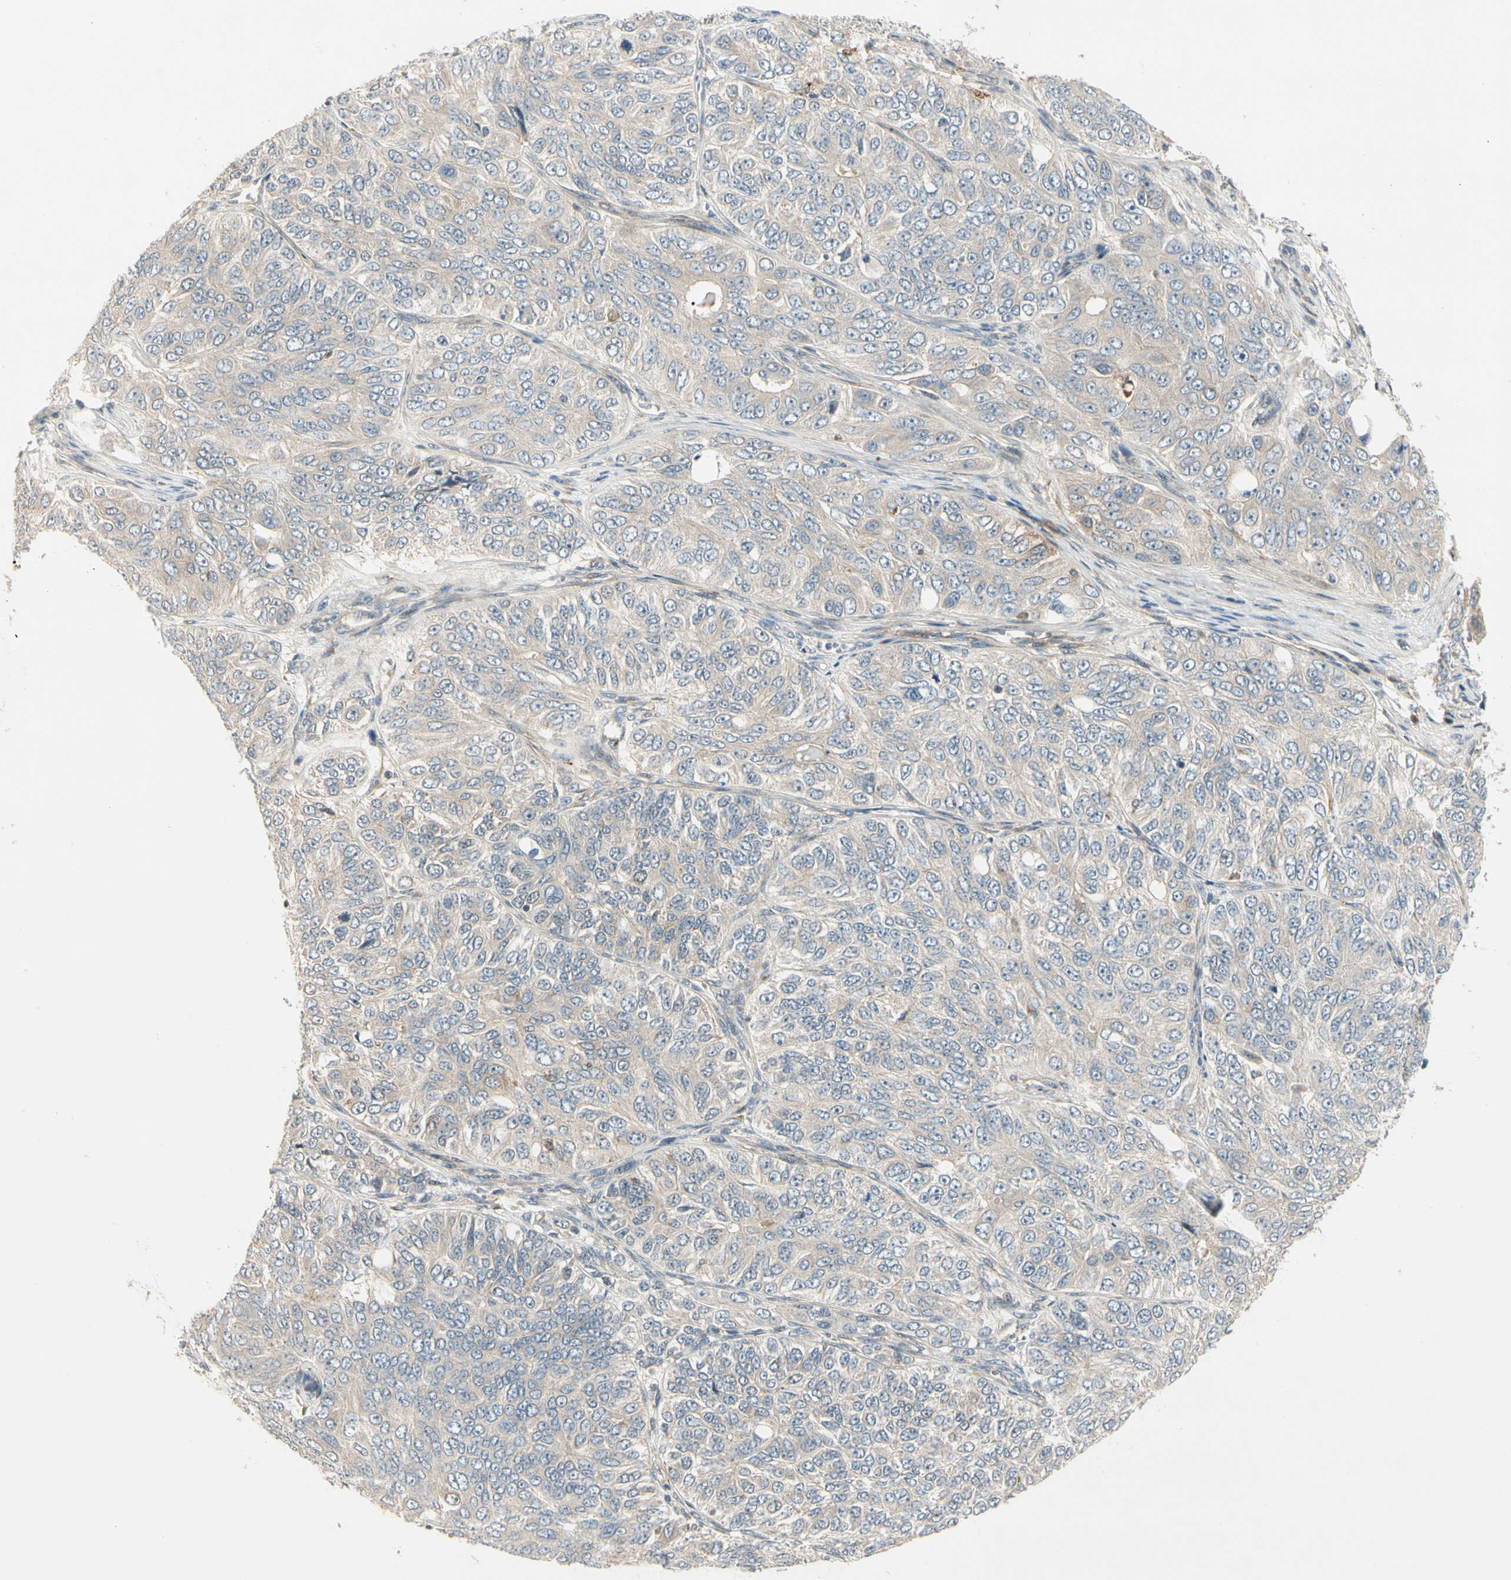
{"staining": {"intensity": "weak", "quantity": ">75%", "location": "cytoplasmic/membranous"}, "tissue": "ovarian cancer", "cell_type": "Tumor cells", "image_type": "cancer", "snomed": [{"axis": "morphology", "description": "Carcinoma, endometroid"}, {"axis": "topography", "description": "Ovary"}], "caption": "A brown stain highlights weak cytoplasmic/membranous staining of a protein in endometroid carcinoma (ovarian) tumor cells.", "gene": "F2R", "patient": {"sex": "female", "age": 51}}